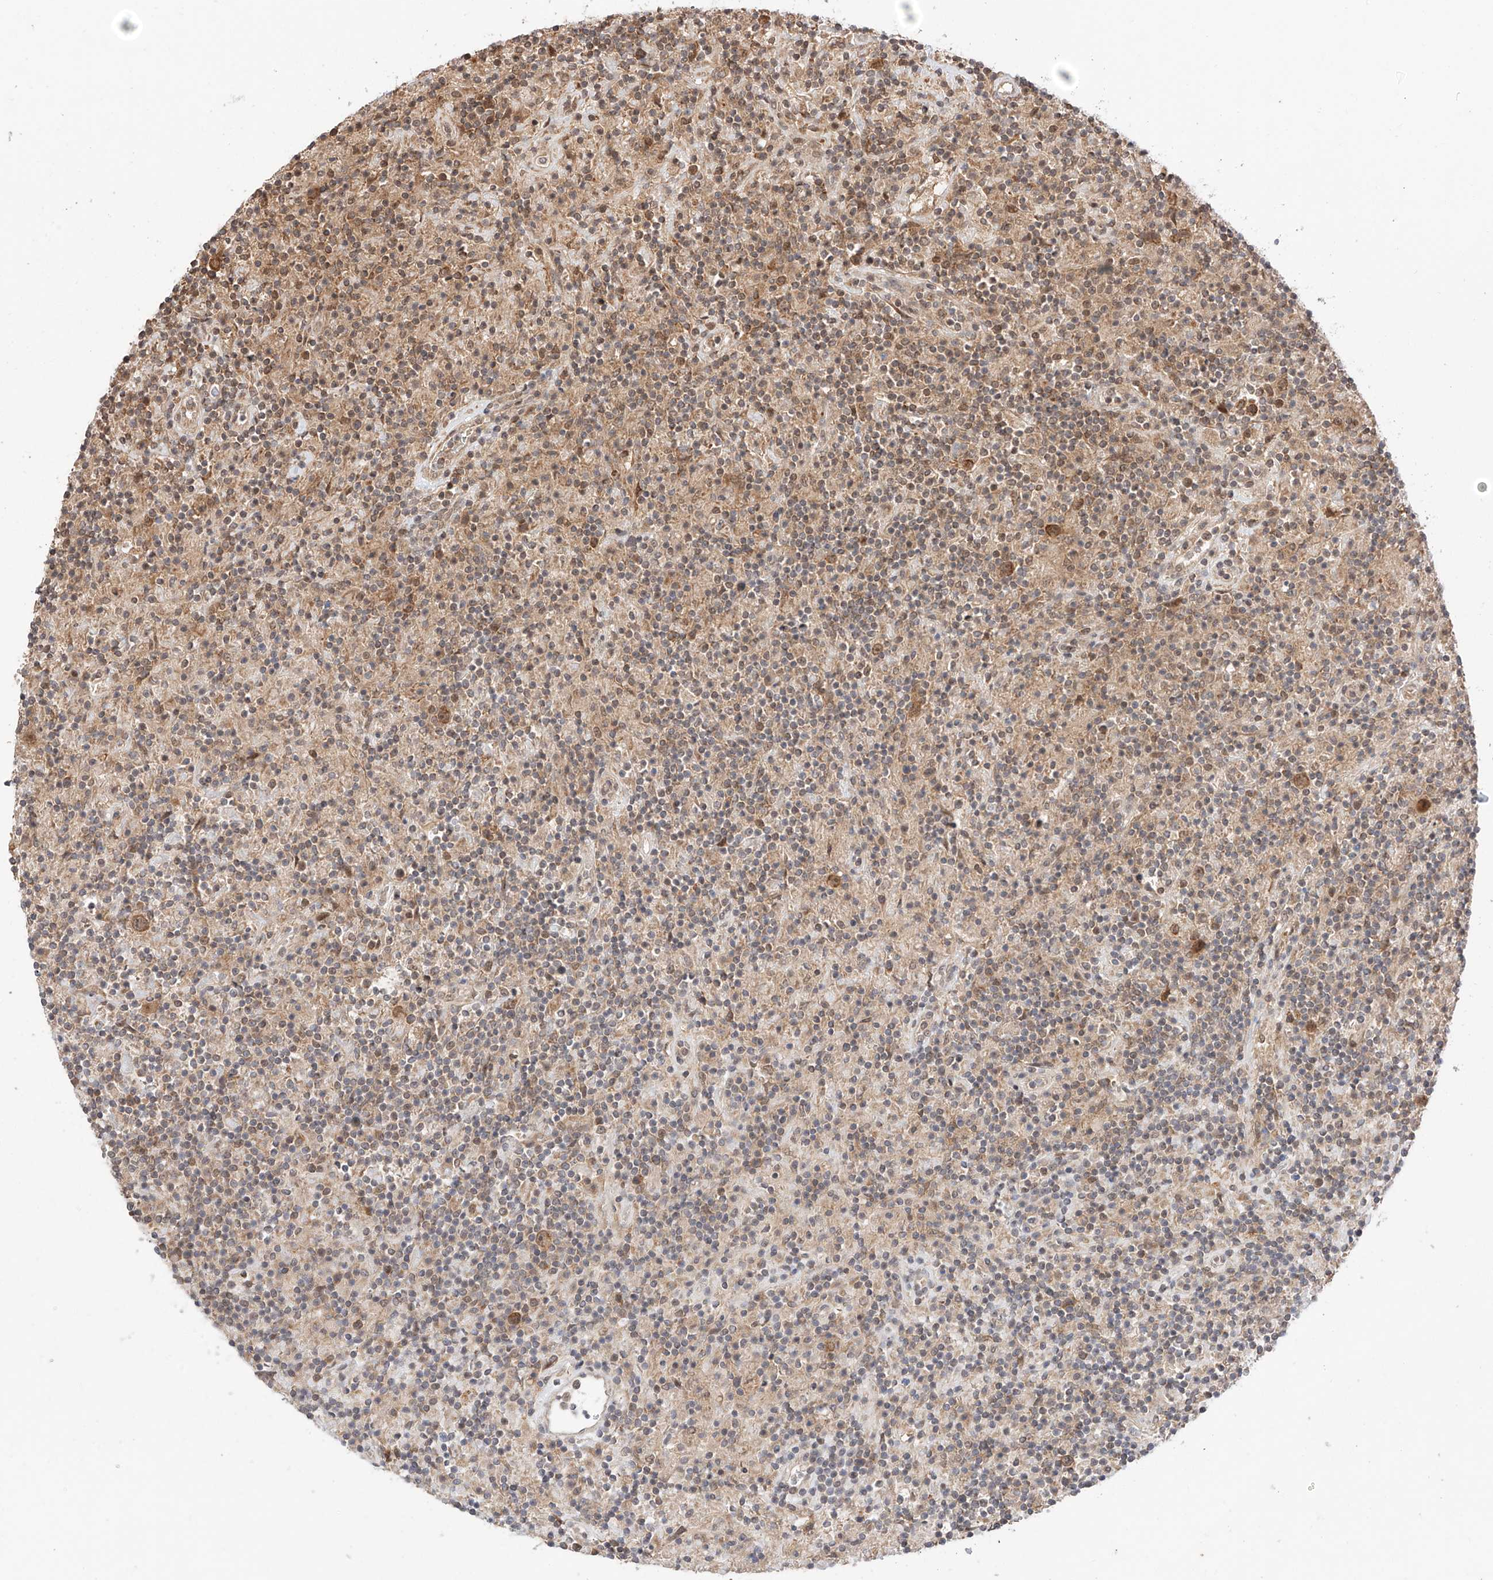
{"staining": {"intensity": "moderate", "quantity": ">75%", "location": "cytoplasmic/membranous,nuclear"}, "tissue": "lymphoma", "cell_type": "Tumor cells", "image_type": "cancer", "snomed": [{"axis": "morphology", "description": "Hodgkin's disease, NOS"}, {"axis": "topography", "description": "Lymph node"}], "caption": "Moderate cytoplasmic/membranous and nuclear protein staining is present in about >75% of tumor cells in Hodgkin's disease.", "gene": "EIF4H", "patient": {"sex": "male", "age": 70}}